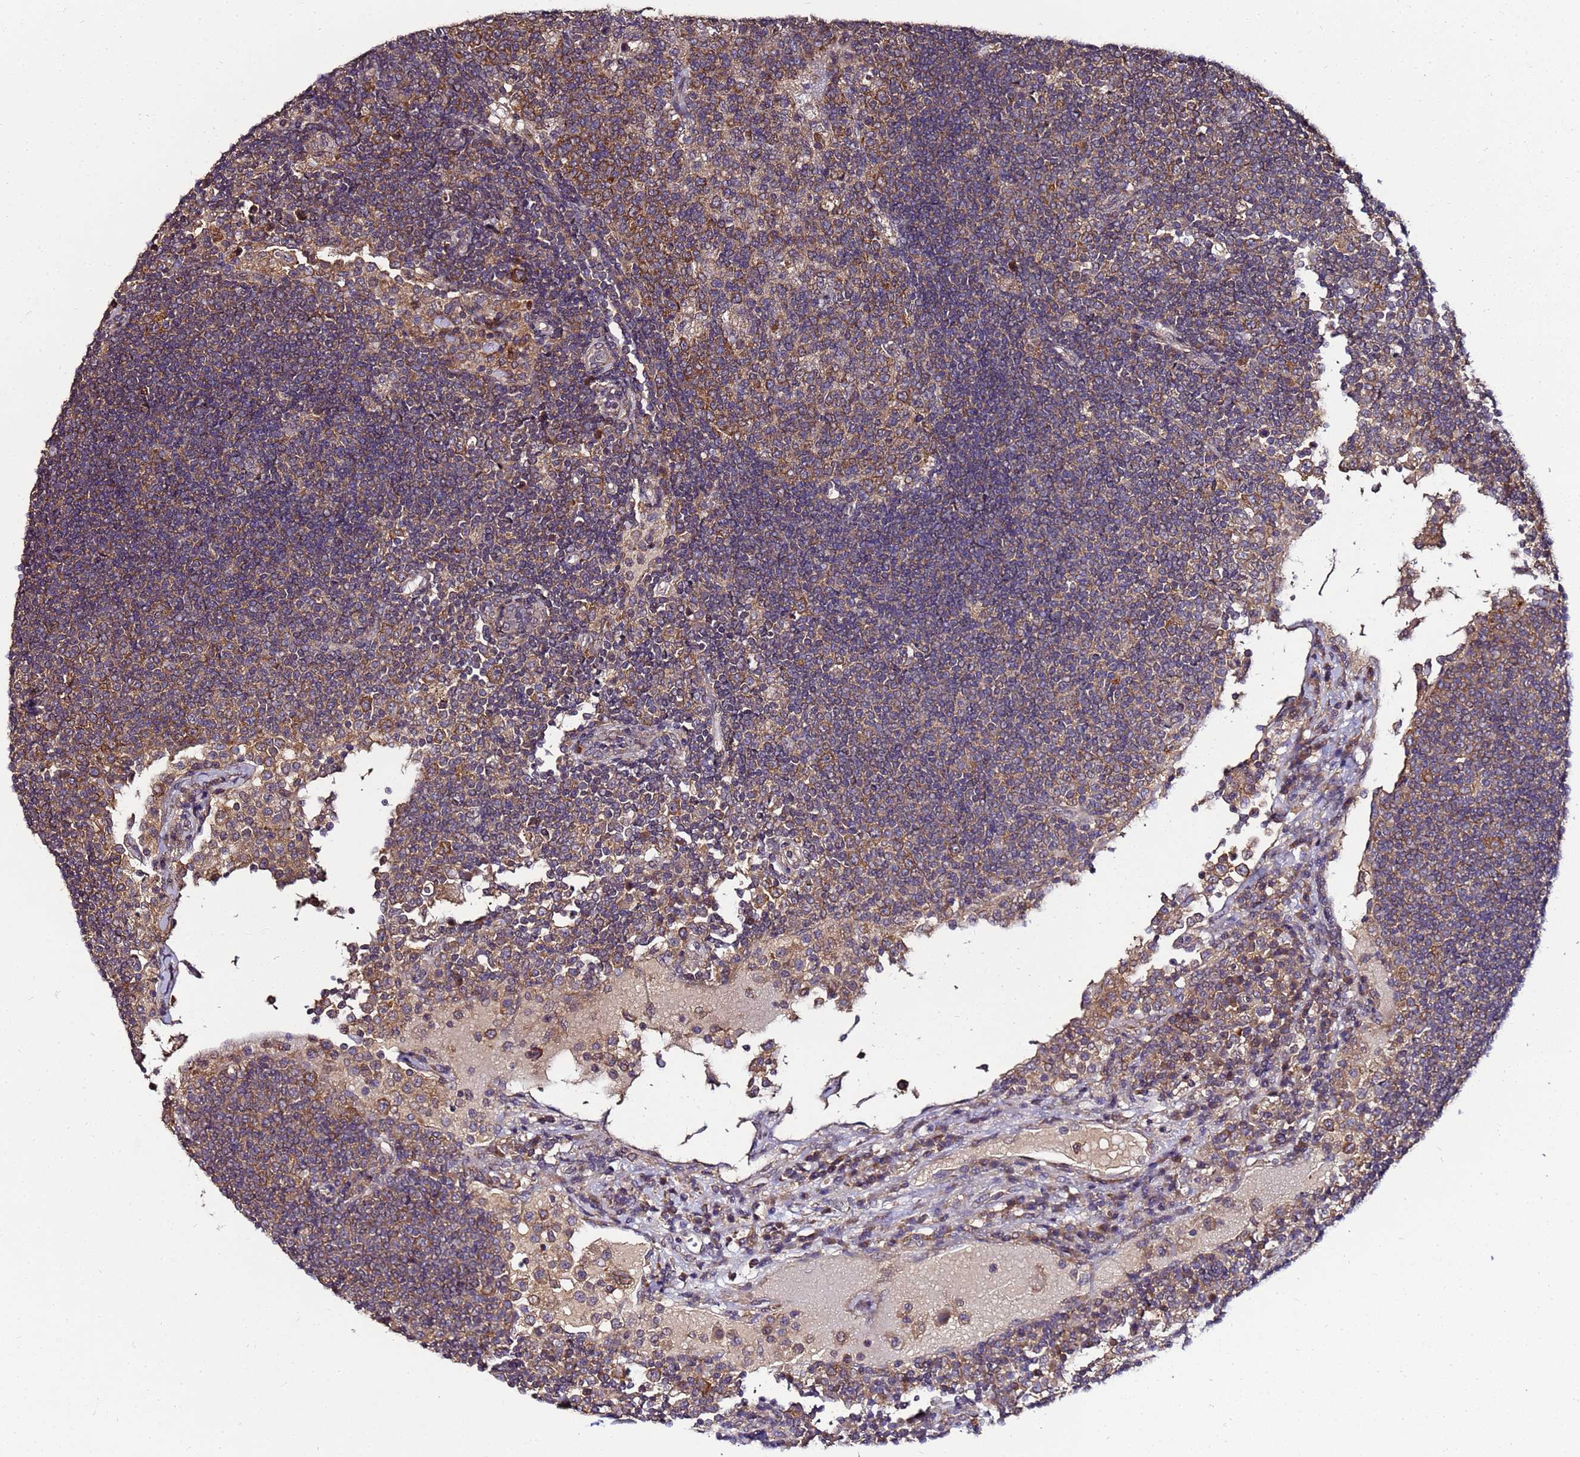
{"staining": {"intensity": "moderate", "quantity": ">75%", "location": "cytoplasmic/membranous"}, "tissue": "lymph node", "cell_type": "Germinal center cells", "image_type": "normal", "snomed": [{"axis": "morphology", "description": "Normal tissue, NOS"}, {"axis": "topography", "description": "Lymph node"}], "caption": "A high-resolution photomicrograph shows immunohistochemistry staining of normal lymph node, which displays moderate cytoplasmic/membranous positivity in approximately >75% of germinal center cells. The staining was performed using DAB (3,3'-diaminobenzidine), with brown indicating positive protein expression. Nuclei are stained blue with hematoxylin.", "gene": "ANKRD17", "patient": {"sex": "female", "age": 53}}